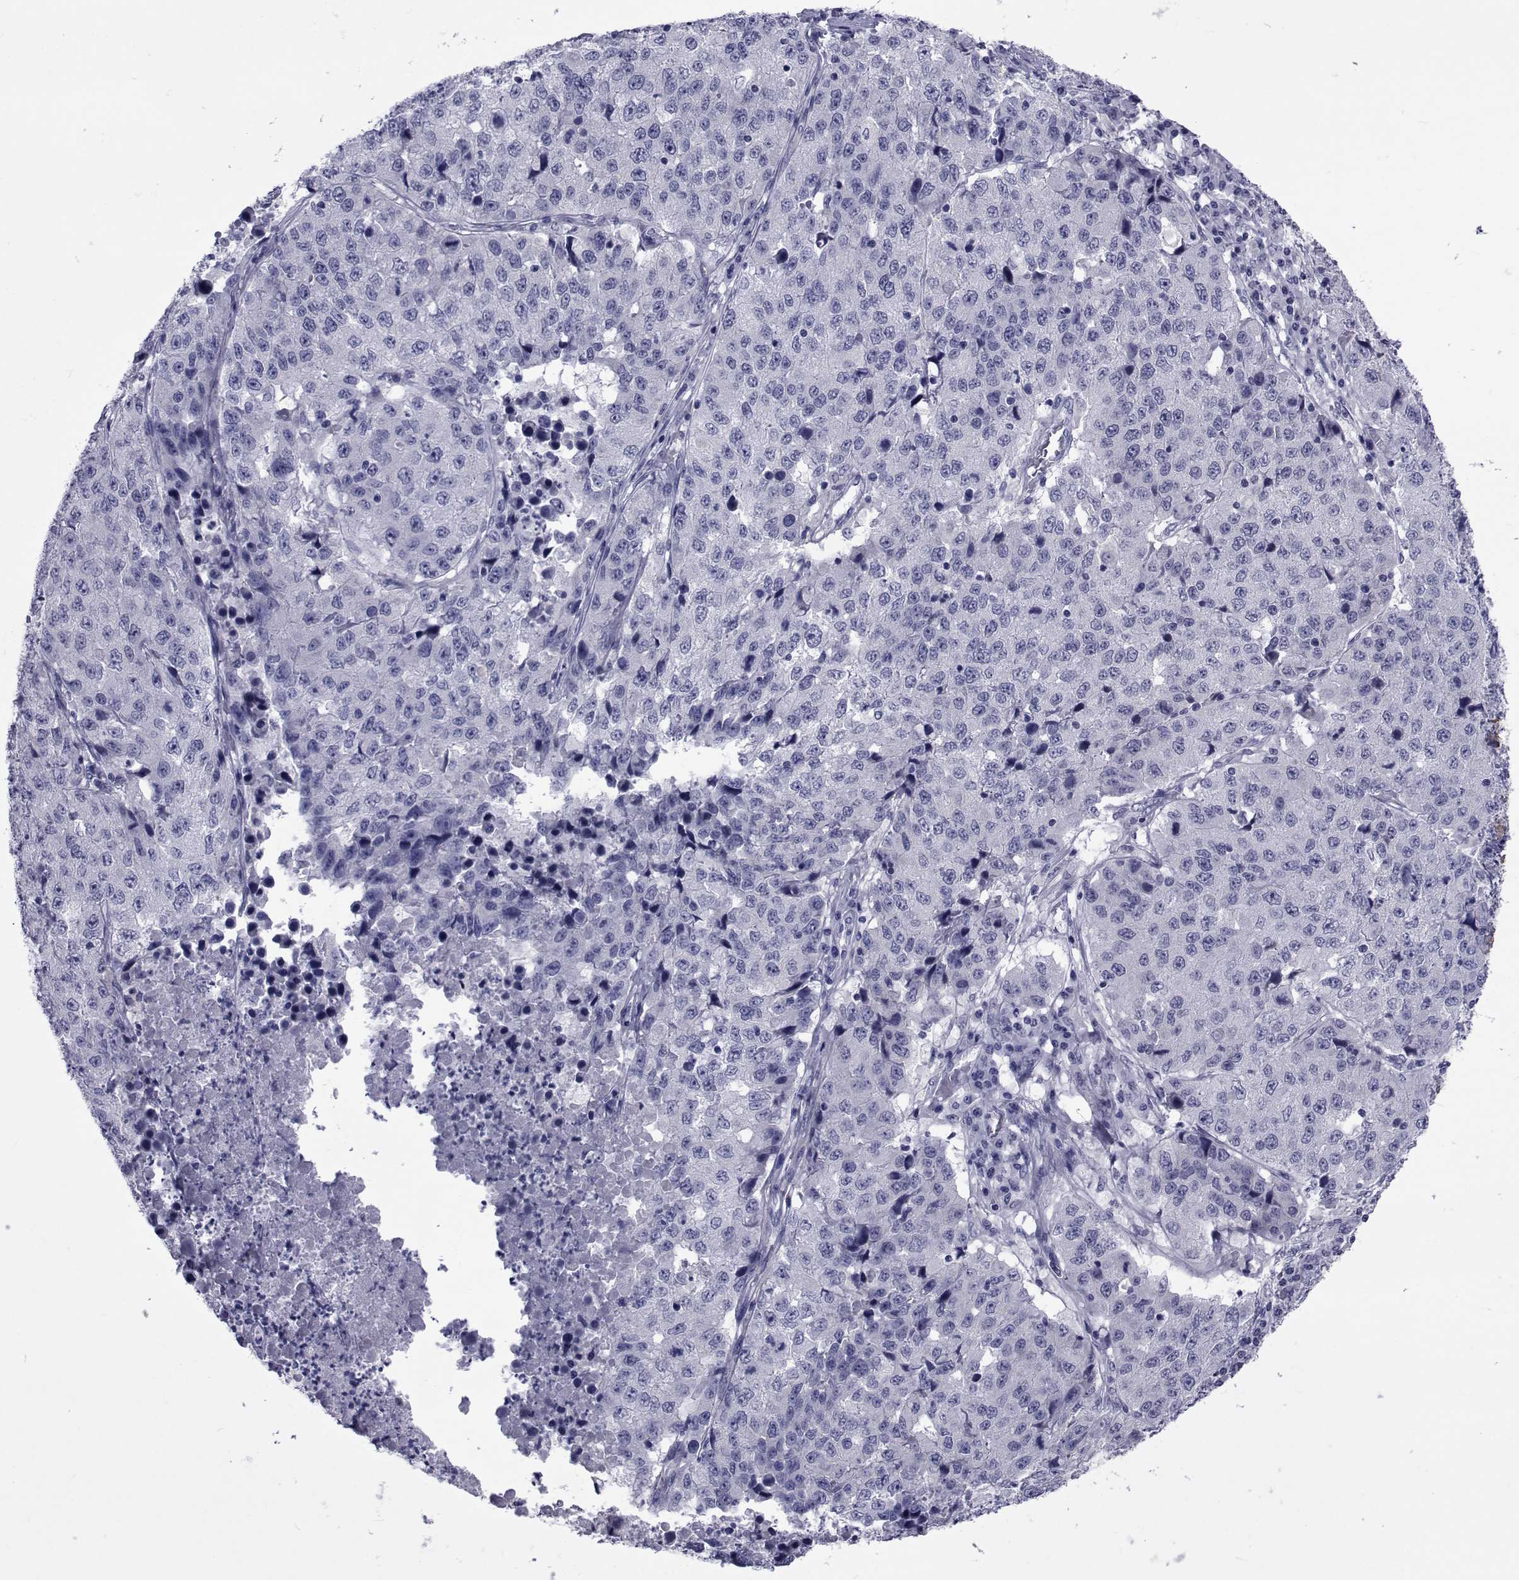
{"staining": {"intensity": "negative", "quantity": "none", "location": "none"}, "tissue": "stomach cancer", "cell_type": "Tumor cells", "image_type": "cancer", "snomed": [{"axis": "morphology", "description": "Adenocarcinoma, NOS"}, {"axis": "topography", "description": "Stomach"}], "caption": "Micrograph shows no significant protein positivity in tumor cells of stomach adenocarcinoma. (Brightfield microscopy of DAB immunohistochemistry at high magnification).", "gene": "GKAP1", "patient": {"sex": "male", "age": 71}}